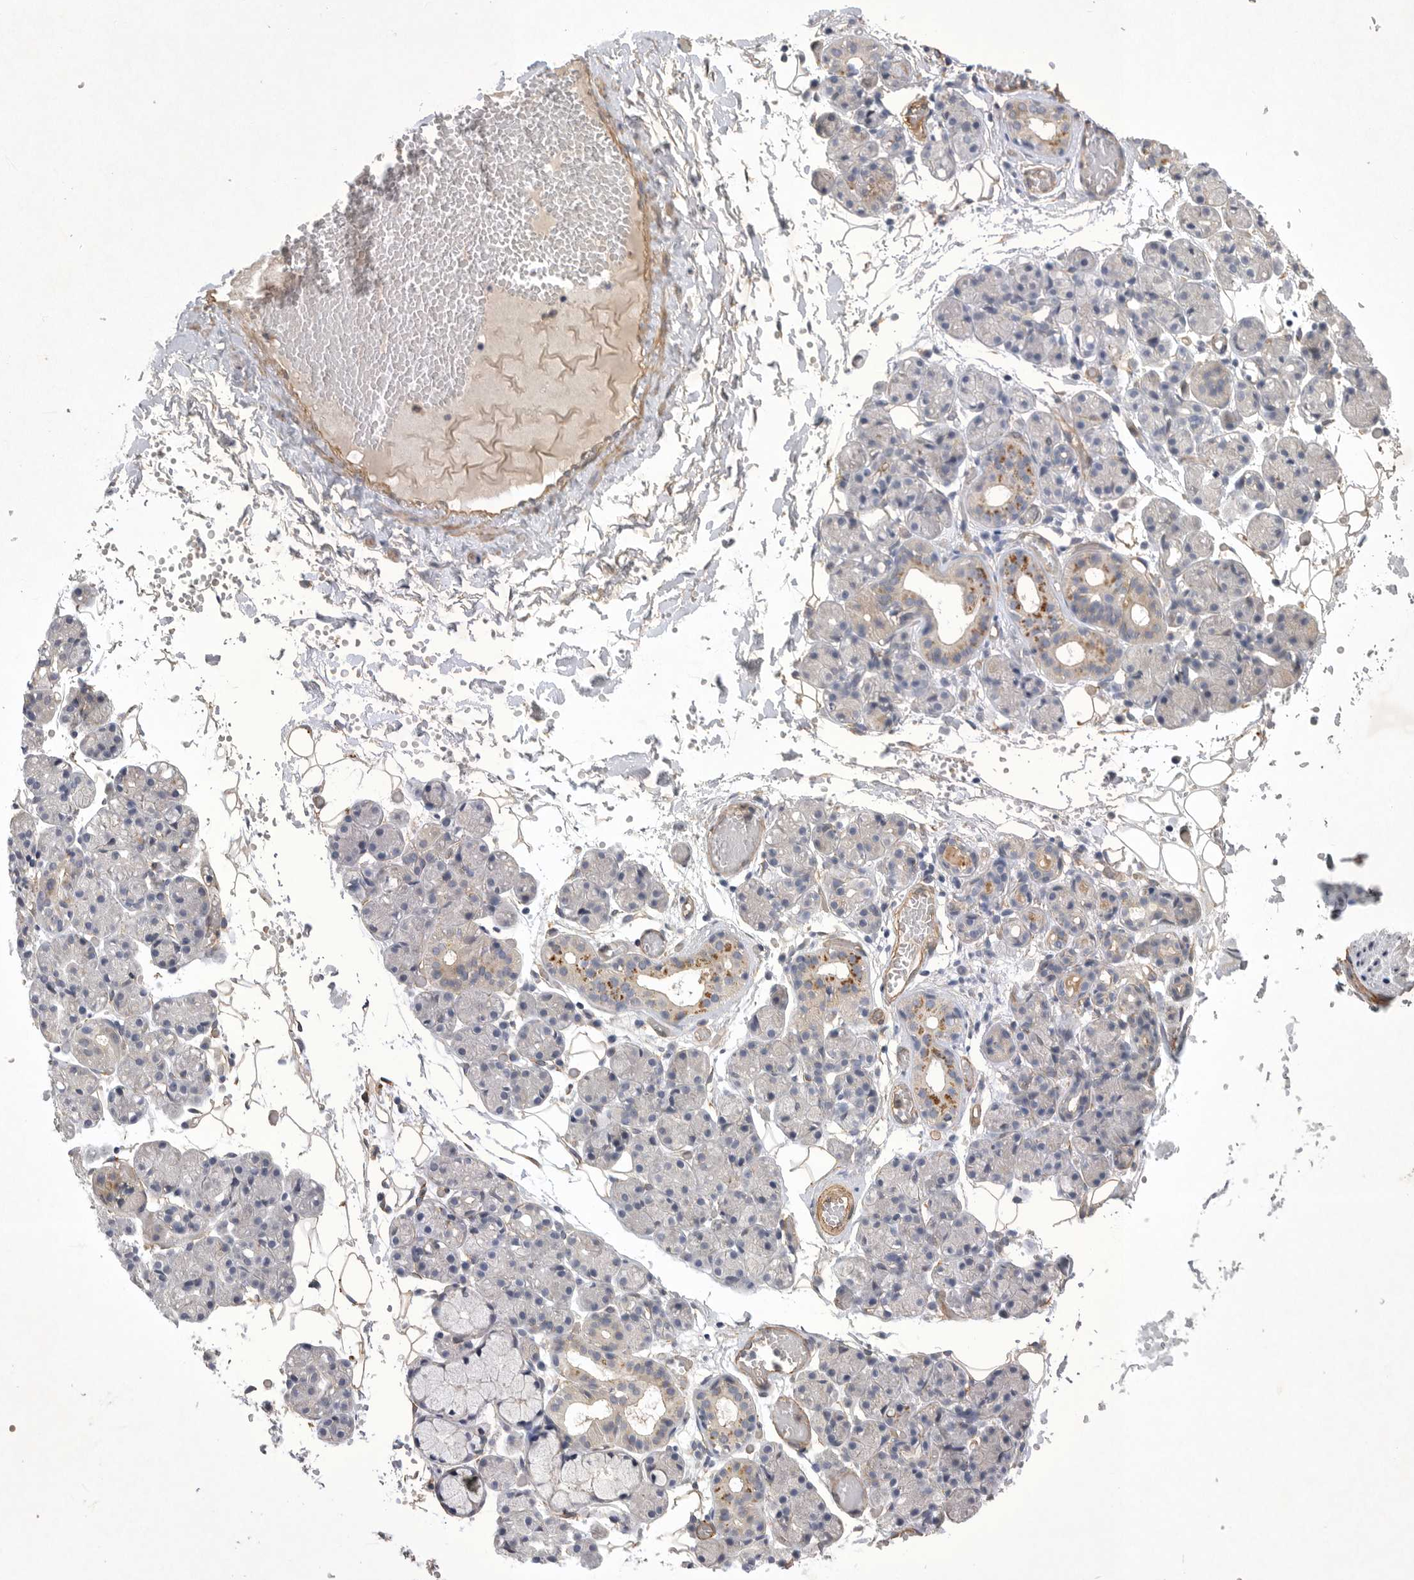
{"staining": {"intensity": "weak", "quantity": "<25%", "location": "cytoplasmic/membranous"}, "tissue": "salivary gland", "cell_type": "Glandular cells", "image_type": "normal", "snomed": [{"axis": "morphology", "description": "Normal tissue, NOS"}, {"axis": "topography", "description": "Salivary gland"}], "caption": "Glandular cells show no significant positivity in normal salivary gland.", "gene": "ANKFY1", "patient": {"sex": "male", "age": 63}}